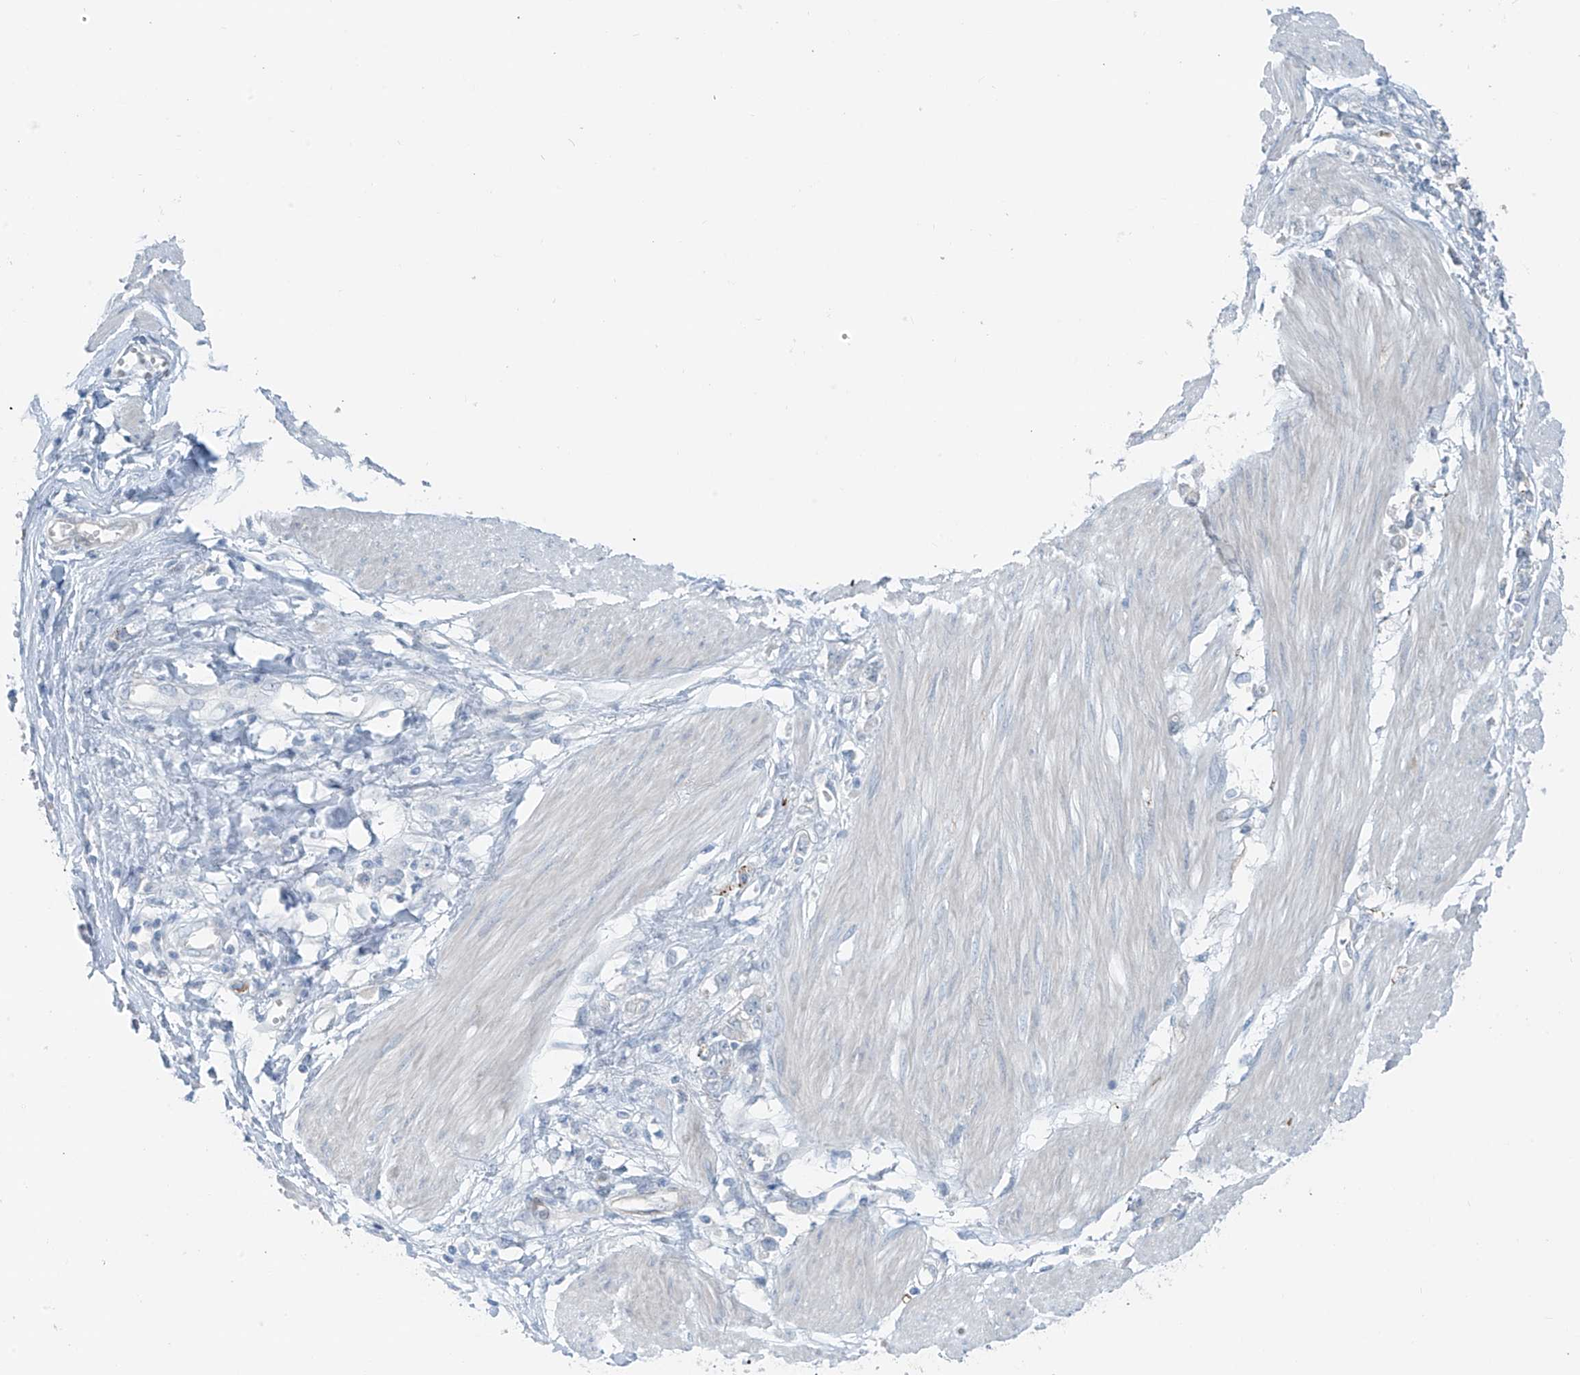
{"staining": {"intensity": "negative", "quantity": "none", "location": "none"}, "tissue": "stomach cancer", "cell_type": "Tumor cells", "image_type": "cancer", "snomed": [{"axis": "morphology", "description": "Adenocarcinoma, NOS"}, {"axis": "topography", "description": "Stomach"}], "caption": "There is no significant expression in tumor cells of adenocarcinoma (stomach).", "gene": "ZNF793", "patient": {"sex": "female", "age": 76}}